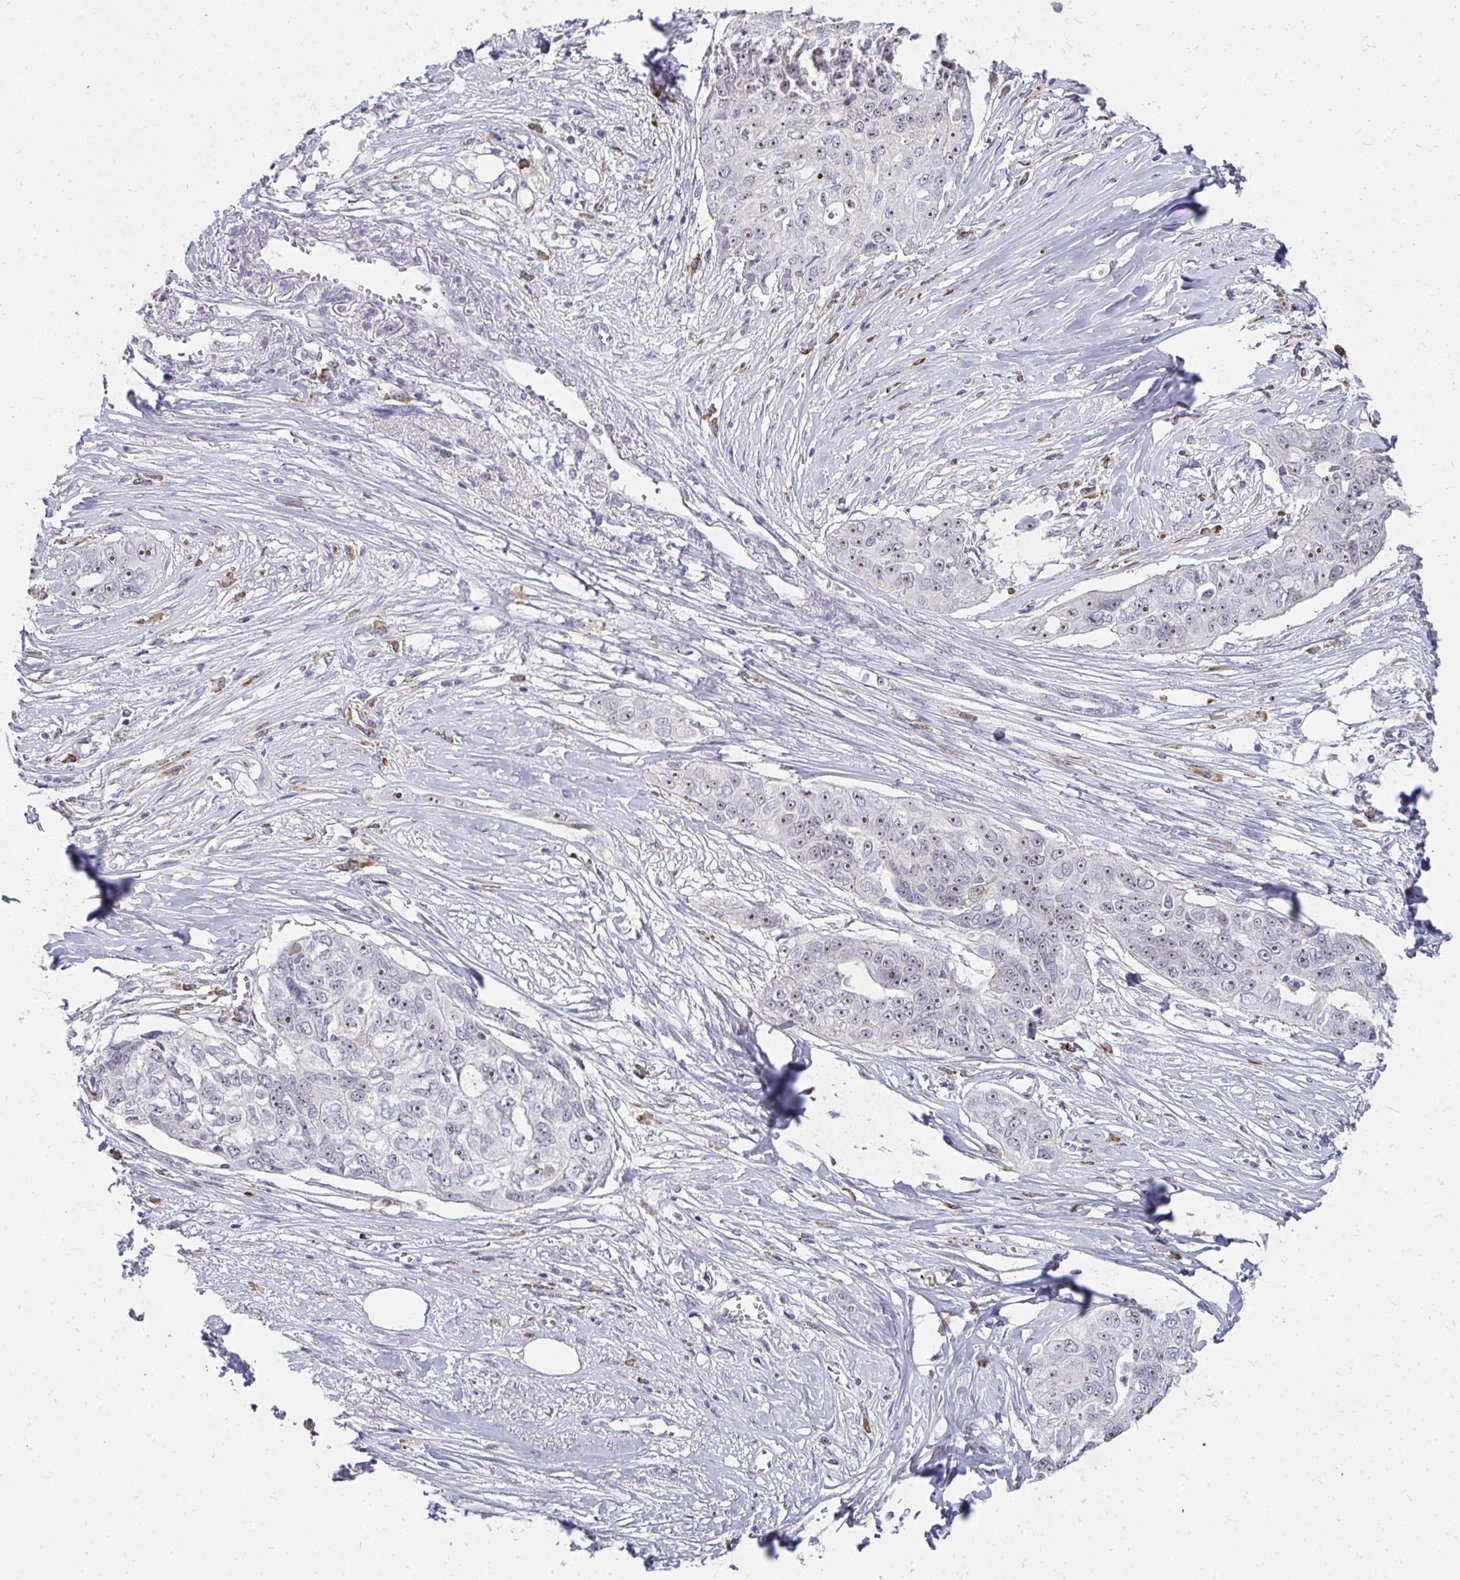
{"staining": {"intensity": "weak", "quantity": "25%-75%", "location": "nuclear"}, "tissue": "ovarian cancer", "cell_type": "Tumor cells", "image_type": "cancer", "snomed": [{"axis": "morphology", "description": "Carcinoma, endometroid"}, {"axis": "topography", "description": "Ovary"}], "caption": "Protein positivity by immunohistochemistry (IHC) exhibits weak nuclear expression in about 25%-75% of tumor cells in ovarian endometroid carcinoma. Using DAB (brown) and hematoxylin (blue) stains, captured at high magnification using brightfield microscopy.", "gene": "FAM9A", "patient": {"sex": "female", "age": 70}}